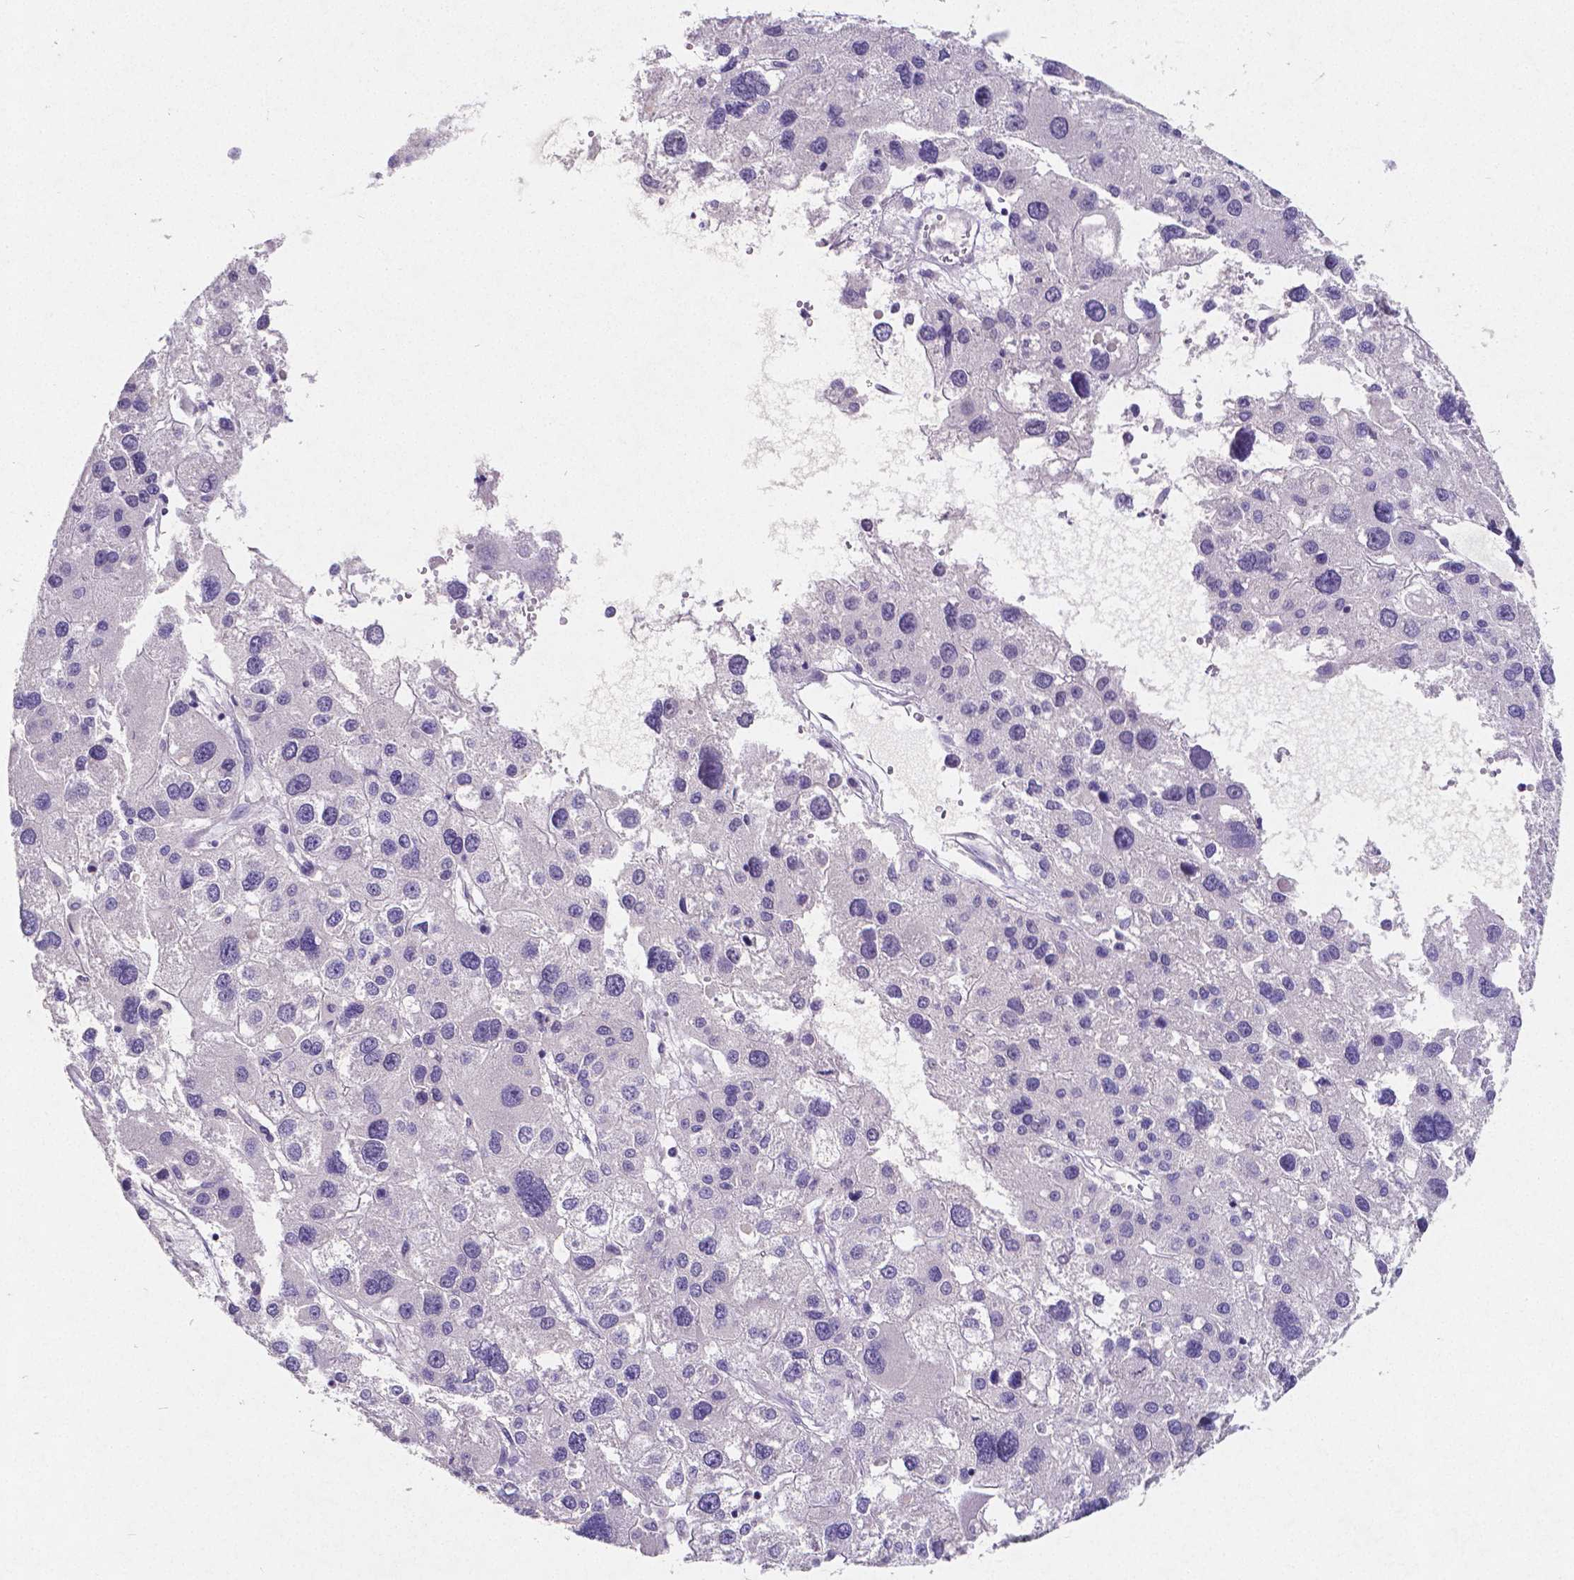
{"staining": {"intensity": "negative", "quantity": "none", "location": "none"}, "tissue": "liver cancer", "cell_type": "Tumor cells", "image_type": "cancer", "snomed": [{"axis": "morphology", "description": "Carcinoma, Hepatocellular, NOS"}, {"axis": "topography", "description": "Liver"}], "caption": "Liver hepatocellular carcinoma was stained to show a protein in brown. There is no significant staining in tumor cells. (DAB (3,3'-diaminobenzidine) IHC visualized using brightfield microscopy, high magnification).", "gene": "SATB2", "patient": {"sex": "male", "age": 73}}